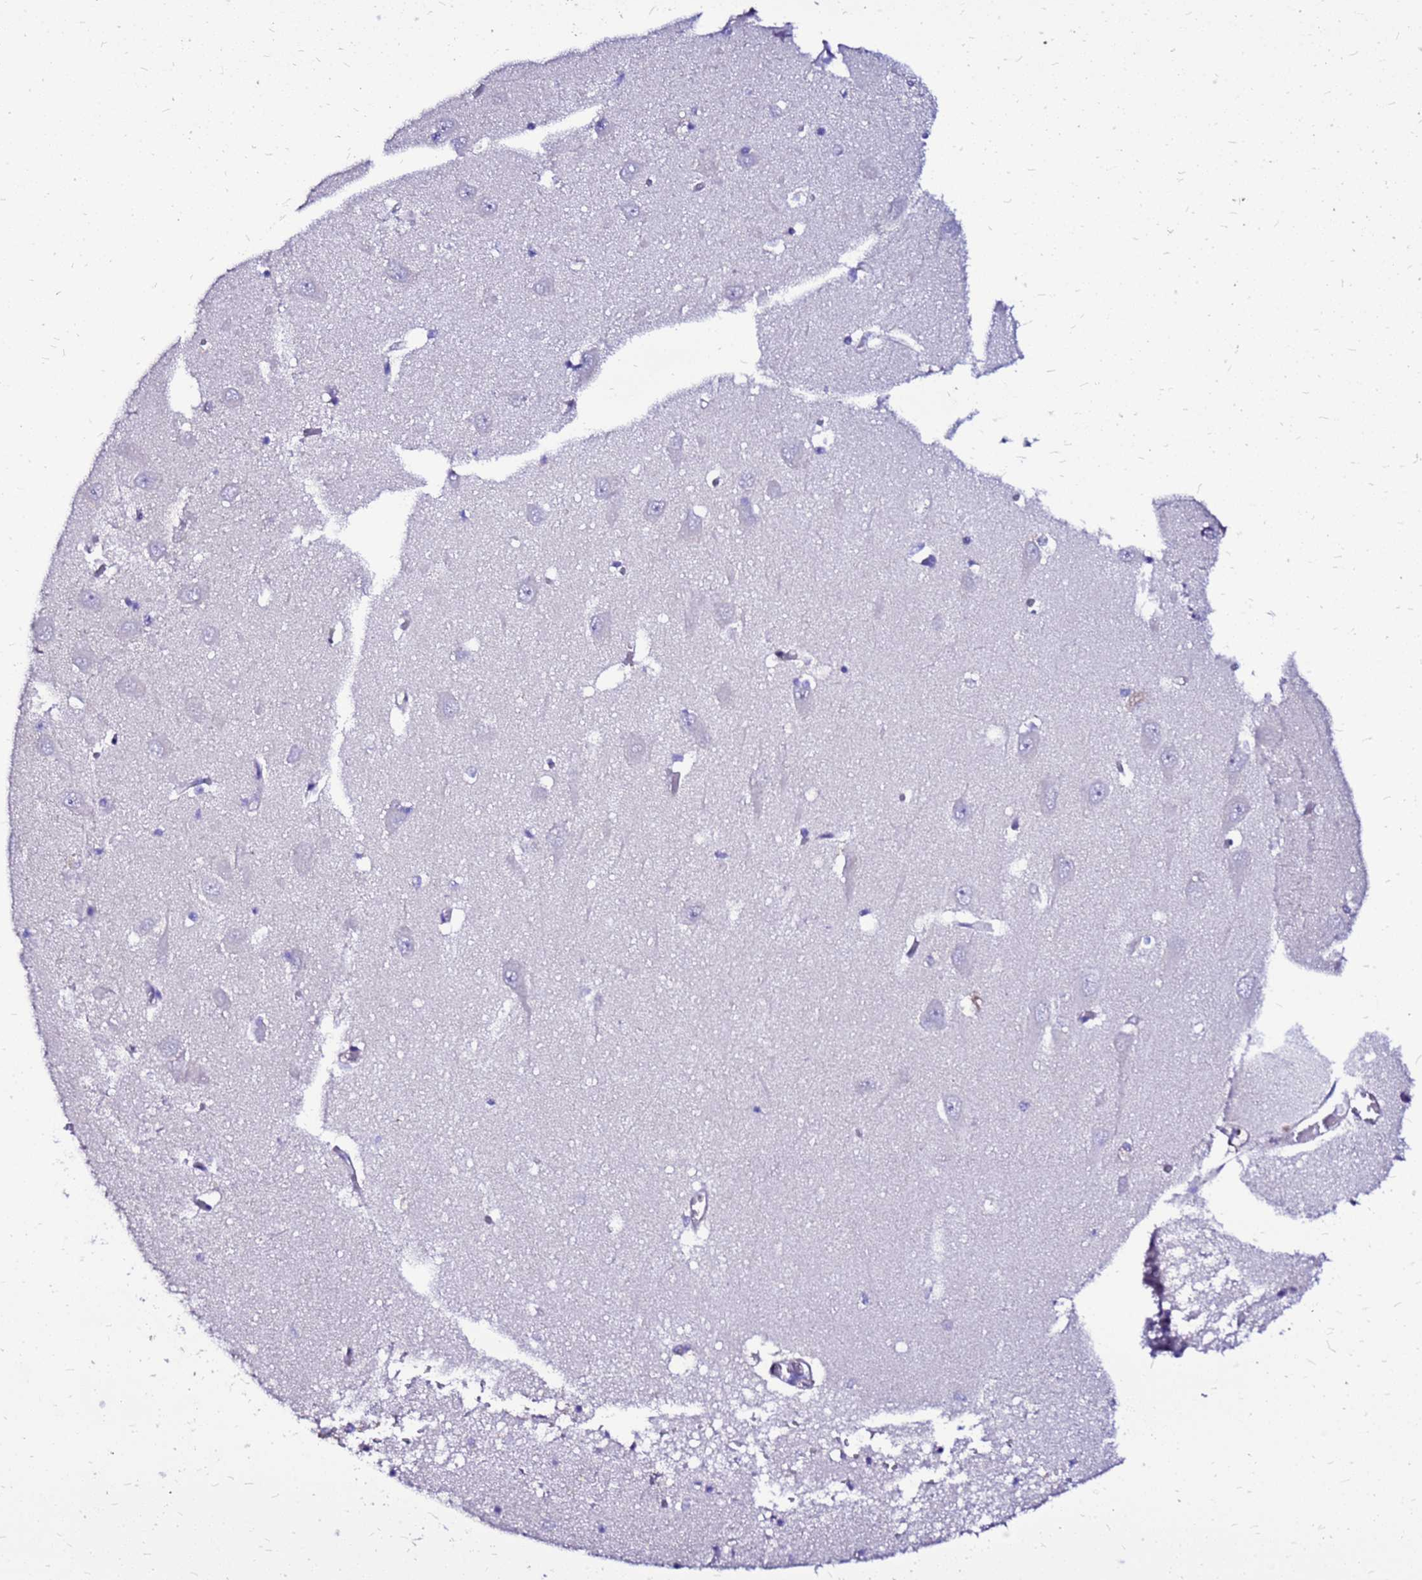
{"staining": {"intensity": "negative", "quantity": "none", "location": "none"}, "tissue": "hippocampus", "cell_type": "Glial cells", "image_type": "normal", "snomed": [{"axis": "morphology", "description": "Normal tissue, NOS"}, {"axis": "topography", "description": "Hippocampus"}], "caption": "DAB (3,3'-diaminobenzidine) immunohistochemical staining of normal human hippocampus exhibits no significant positivity in glial cells. (Stains: DAB (3,3'-diaminobenzidine) immunohistochemistry with hematoxylin counter stain, Microscopy: brightfield microscopy at high magnification).", "gene": "ARHGEF35", "patient": {"sex": "male", "age": 70}}